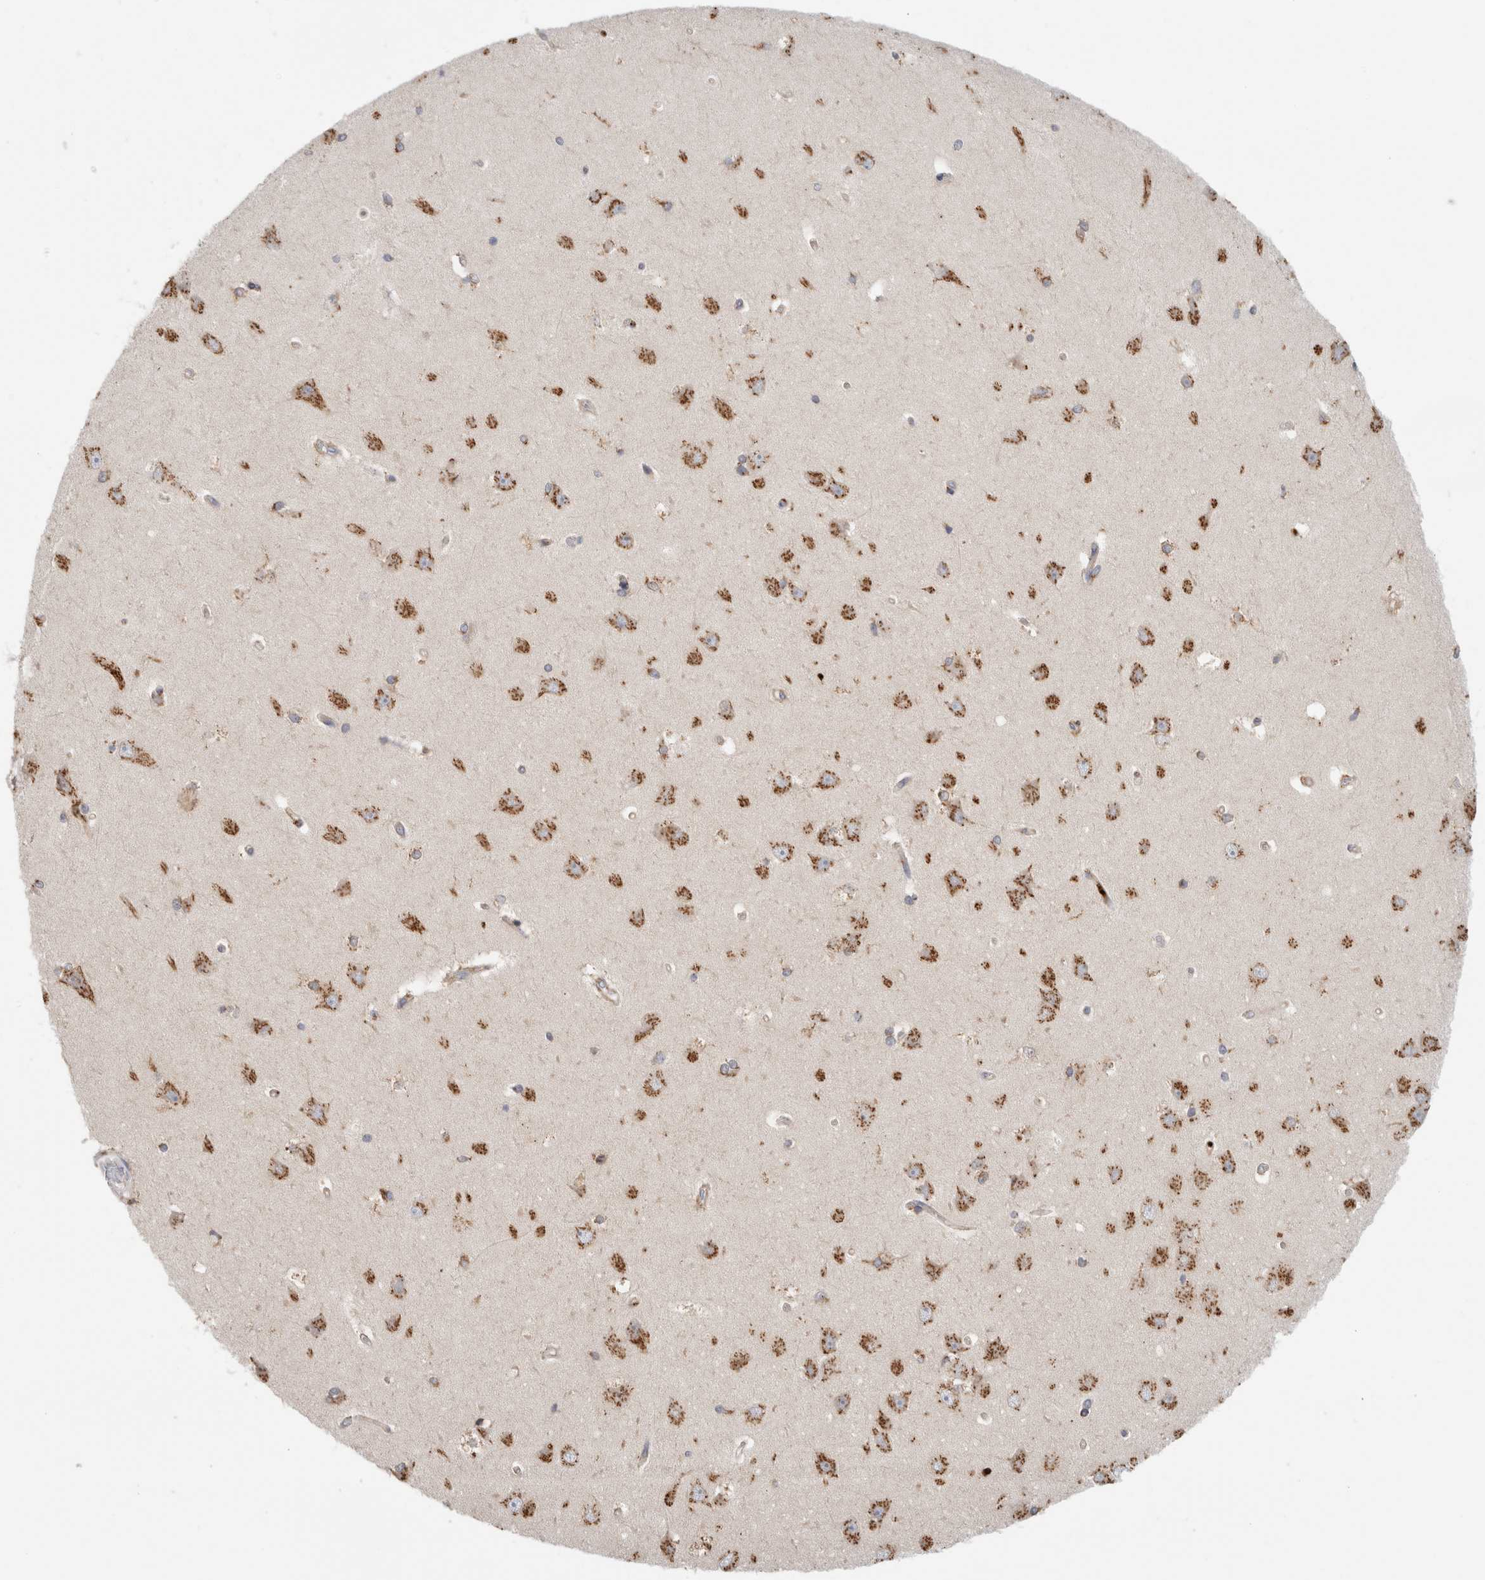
{"staining": {"intensity": "moderate", "quantity": "25%-75%", "location": "cytoplasmic/membranous"}, "tissue": "hippocampus", "cell_type": "Glial cells", "image_type": "normal", "snomed": [{"axis": "morphology", "description": "Normal tissue, NOS"}, {"axis": "topography", "description": "Hippocampus"}], "caption": "Immunohistochemistry (IHC) photomicrograph of benign hippocampus stained for a protein (brown), which displays medium levels of moderate cytoplasmic/membranous expression in about 25%-75% of glial cells.", "gene": "P4HA1", "patient": {"sex": "male", "age": 45}}